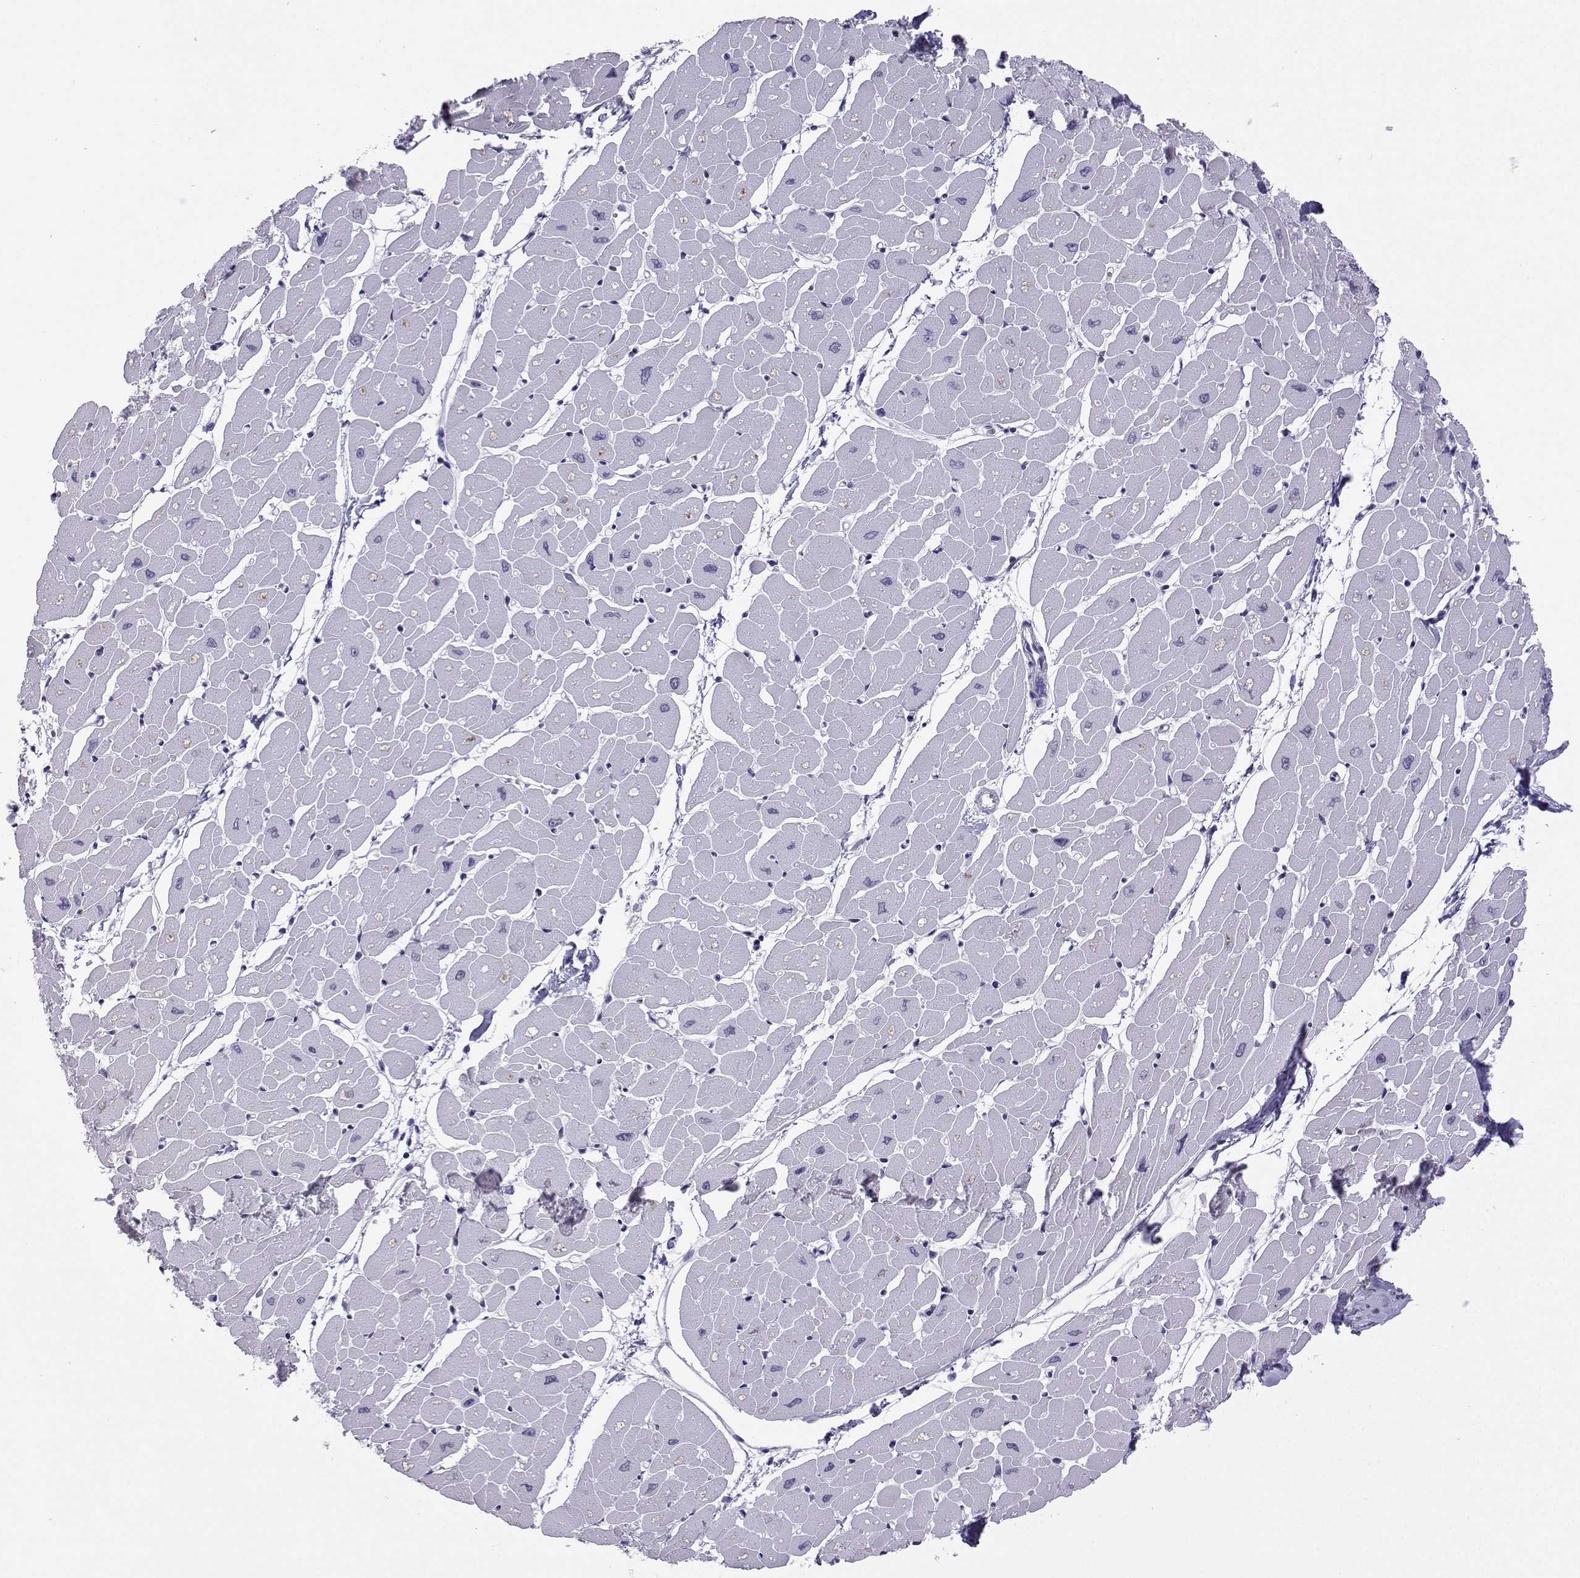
{"staining": {"intensity": "weak", "quantity": "<25%", "location": "nuclear"}, "tissue": "heart muscle", "cell_type": "Cardiomyocytes", "image_type": "normal", "snomed": [{"axis": "morphology", "description": "Normal tissue, NOS"}, {"axis": "topography", "description": "Heart"}], "caption": "An immunohistochemistry (IHC) photomicrograph of benign heart muscle is shown. There is no staining in cardiomyocytes of heart muscle.", "gene": "LORICRIN", "patient": {"sex": "male", "age": 57}}